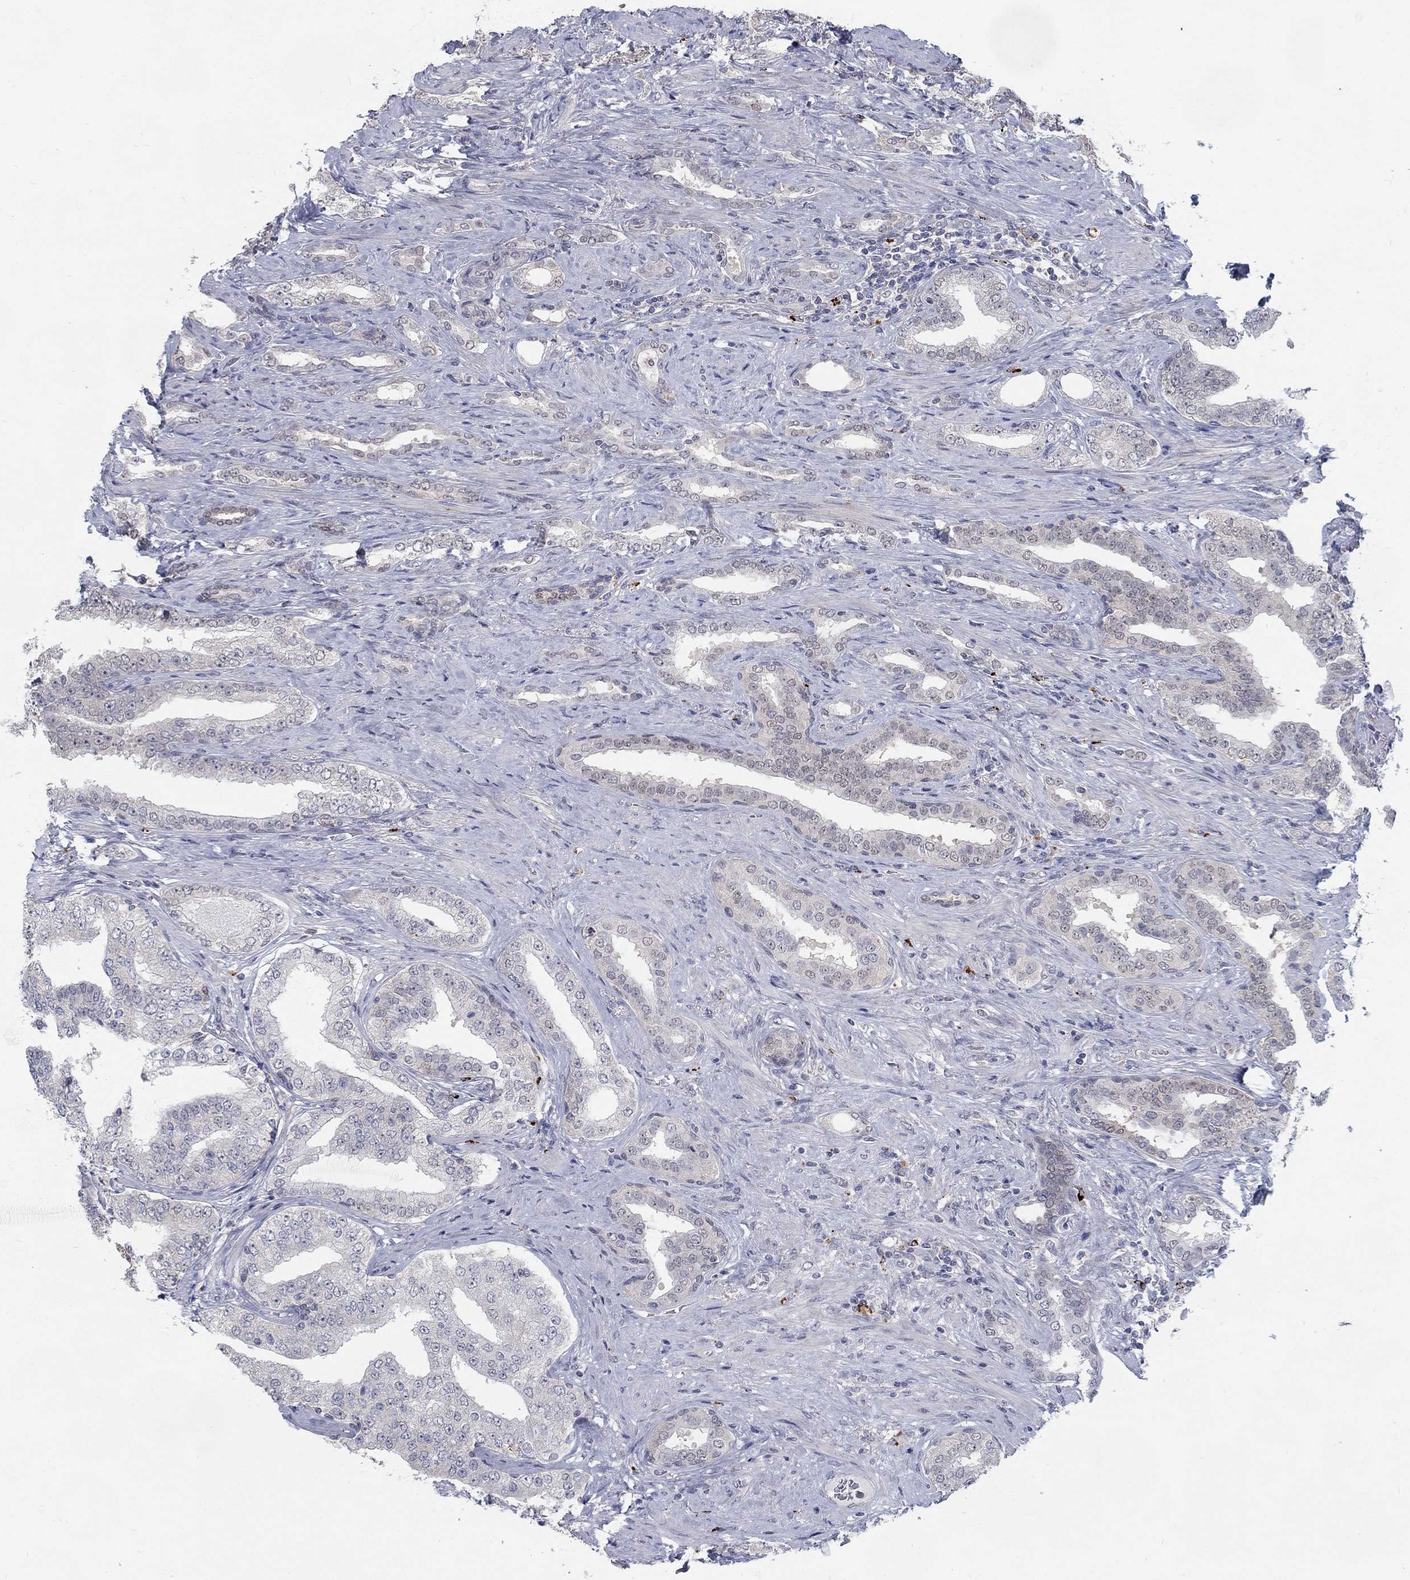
{"staining": {"intensity": "moderate", "quantity": "25%-75%", "location": "nuclear"}, "tissue": "prostate cancer", "cell_type": "Tumor cells", "image_type": "cancer", "snomed": [{"axis": "morphology", "description": "Adenocarcinoma, Low grade"}, {"axis": "topography", "description": "Prostate and seminal vesicle, NOS"}], "caption": "Human prostate low-grade adenocarcinoma stained with a brown dye reveals moderate nuclear positive staining in about 25%-75% of tumor cells.", "gene": "MTSS2", "patient": {"sex": "male", "age": 61}}